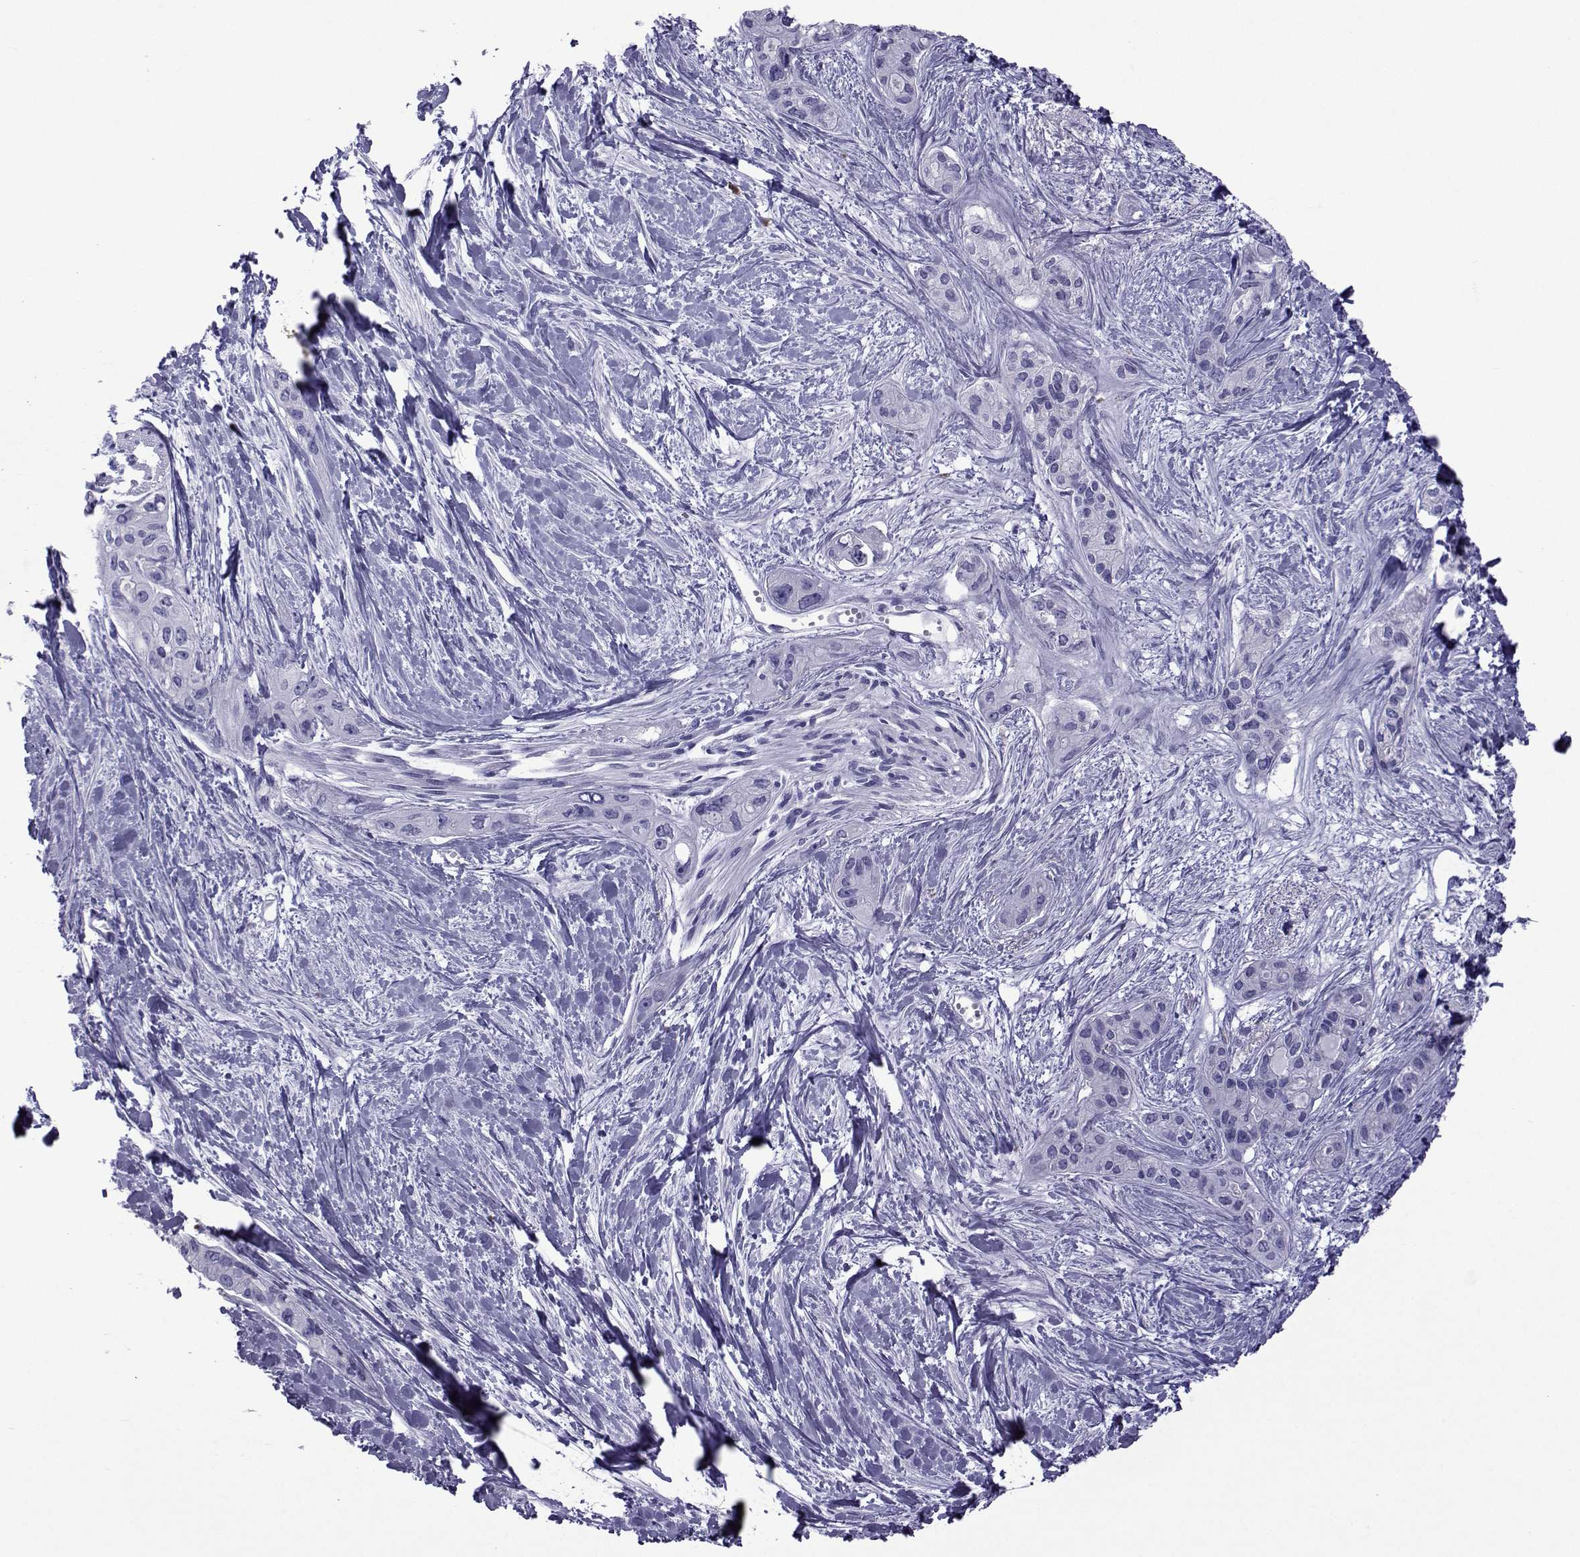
{"staining": {"intensity": "negative", "quantity": "none", "location": "none"}, "tissue": "pancreatic cancer", "cell_type": "Tumor cells", "image_type": "cancer", "snomed": [{"axis": "morphology", "description": "Adenocarcinoma, NOS"}, {"axis": "topography", "description": "Pancreas"}], "caption": "Immunohistochemistry (IHC) photomicrograph of neoplastic tissue: human pancreatic cancer stained with DAB (3,3'-diaminobenzidine) exhibits no significant protein positivity in tumor cells.", "gene": "COL22A1", "patient": {"sex": "female", "age": 50}}